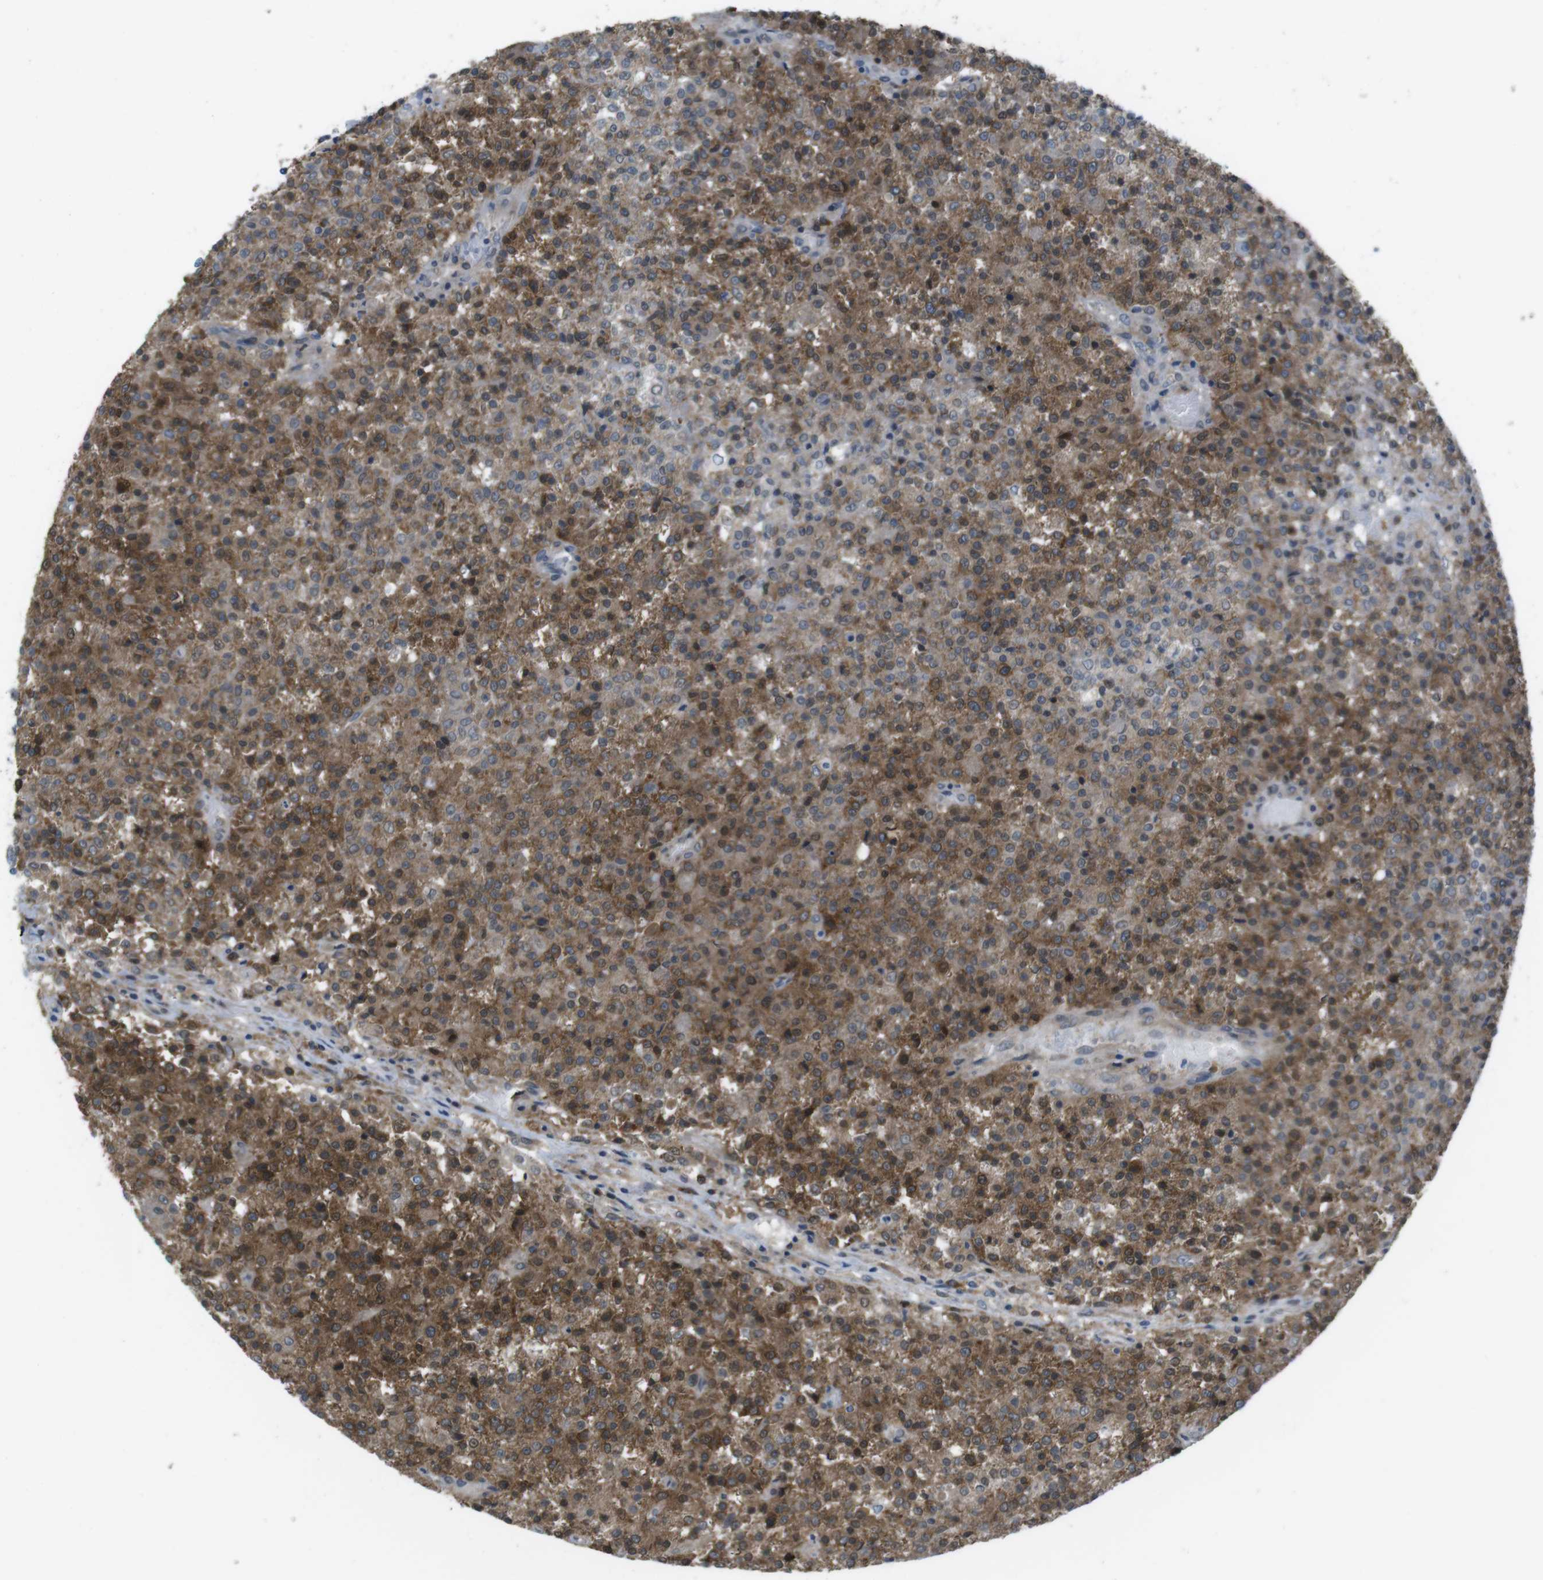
{"staining": {"intensity": "strong", "quantity": ">75%", "location": "cytoplasmic/membranous,nuclear"}, "tissue": "testis cancer", "cell_type": "Tumor cells", "image_type": "cancer", "snomed": [{"axis": "morphology", "description": "Seminoma, NOS"}, {"axis": "topography", "description": "Testis"}], "caption": "Testis seminoma tissue shows strong cytoplasmic/membranous and nuclear positivity in about >75% of tumor cells", "gene": "MTHFD1", "patient": {"sex": "male", "age": 59}}